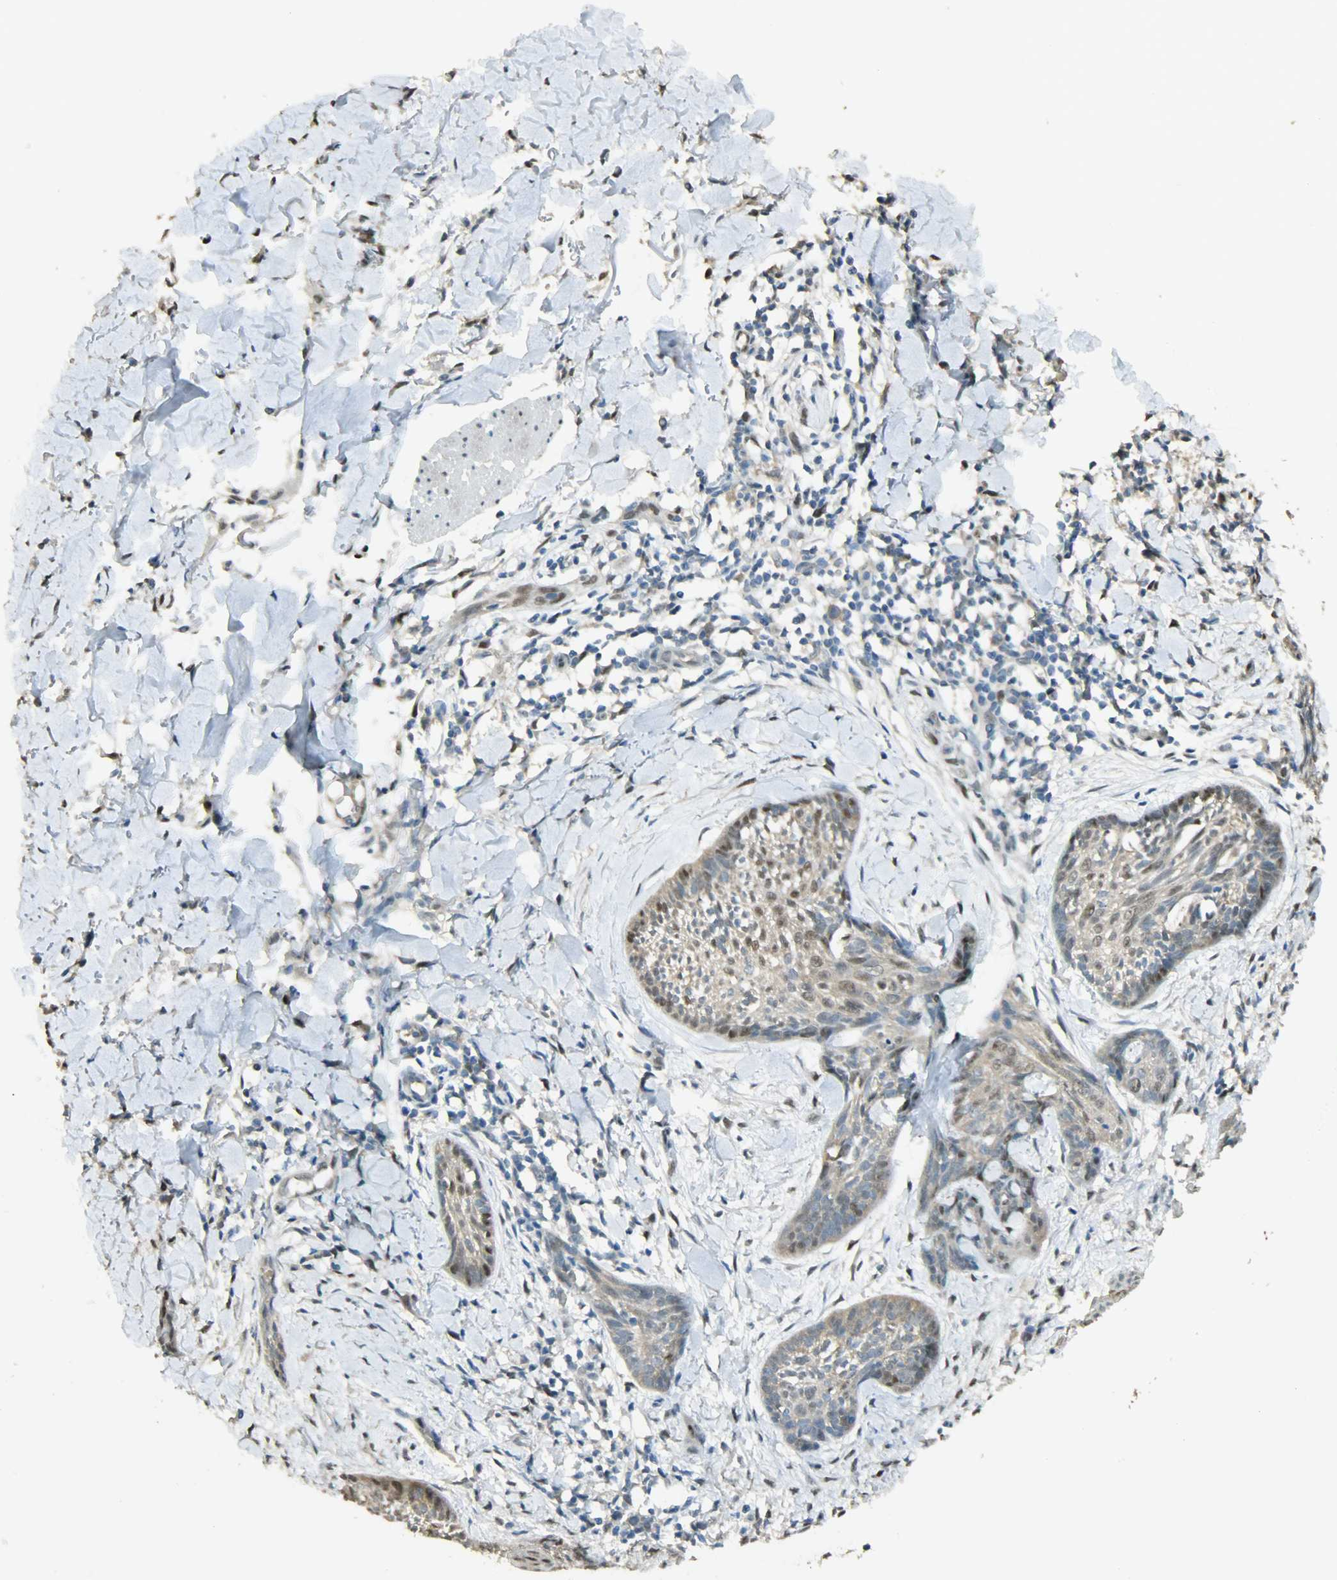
{"staining": {"intensity": "moderate", "quantity": "<25%", "location": "cytoplasmic/membranous"}, "tissue": "skin cancer", "cell_type": "Tumor cells", "image_type": "cancer", "snomed": [{"axis": "morphology", "description": "Normal tissue, NOS"}, {"axis": "morphology", "description": "Basal cell carcinoma"}, {"axis": "topography", "description": "Skin"}], "caption": "Tumor cells reveal low levels of moderate cytoplasmic/membranous staining in about <25% of cells in skin cancer (basal cell carcinoma). The staining is performed using DAB (3,3'-diaminobenzidine) brown chromogen to label protein expression. The nuclei are counter-stained blue using hematoxylin.", "gene": "PRMT5", "patient": {"sex": "male", "age": 71}}